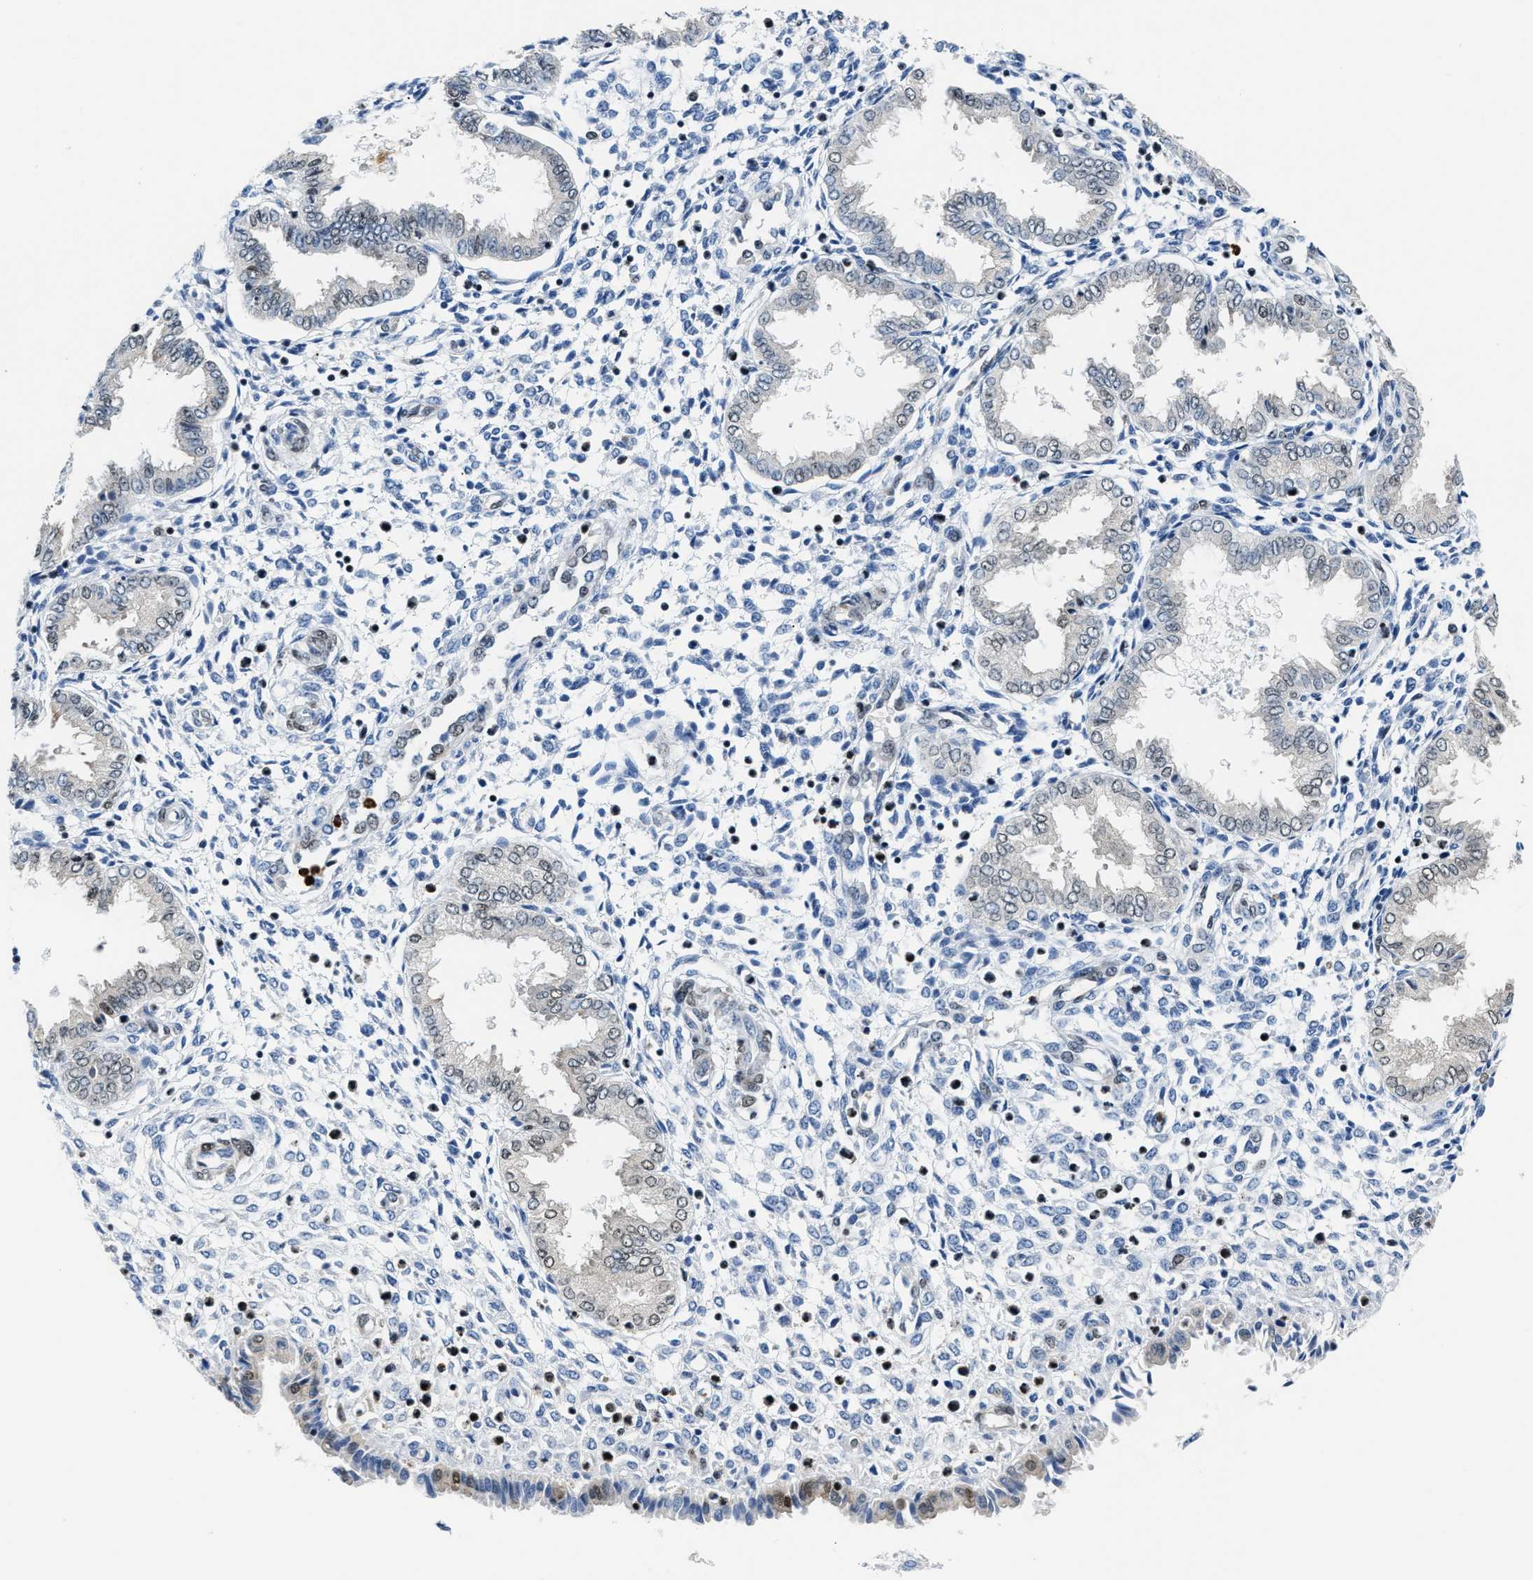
{"staining": {"intensity": "strong", "quantity": "<25%", "location": "cytoplasmic/membranous,nuclear"}, "tissue": "endometrium", "cell_type": "Cells in endometrial stroma", "image_type": "normal", "snomed": [{"axis": "morphology", "description": "Normal tissue, NOS"}, {"axis": "topography", "description": "Endometrium"}], "caption": "Unremarkable endometrium was stained to show a protein in brown. There is medium levels of strong cytoplasmic/membranous,nuclear expression in approximately <25% of cells in endometrial stroma. Nuclei are stained in blue.", "gene": "CCNDBP1", "patient": {"sex": "female", "age": 33}}